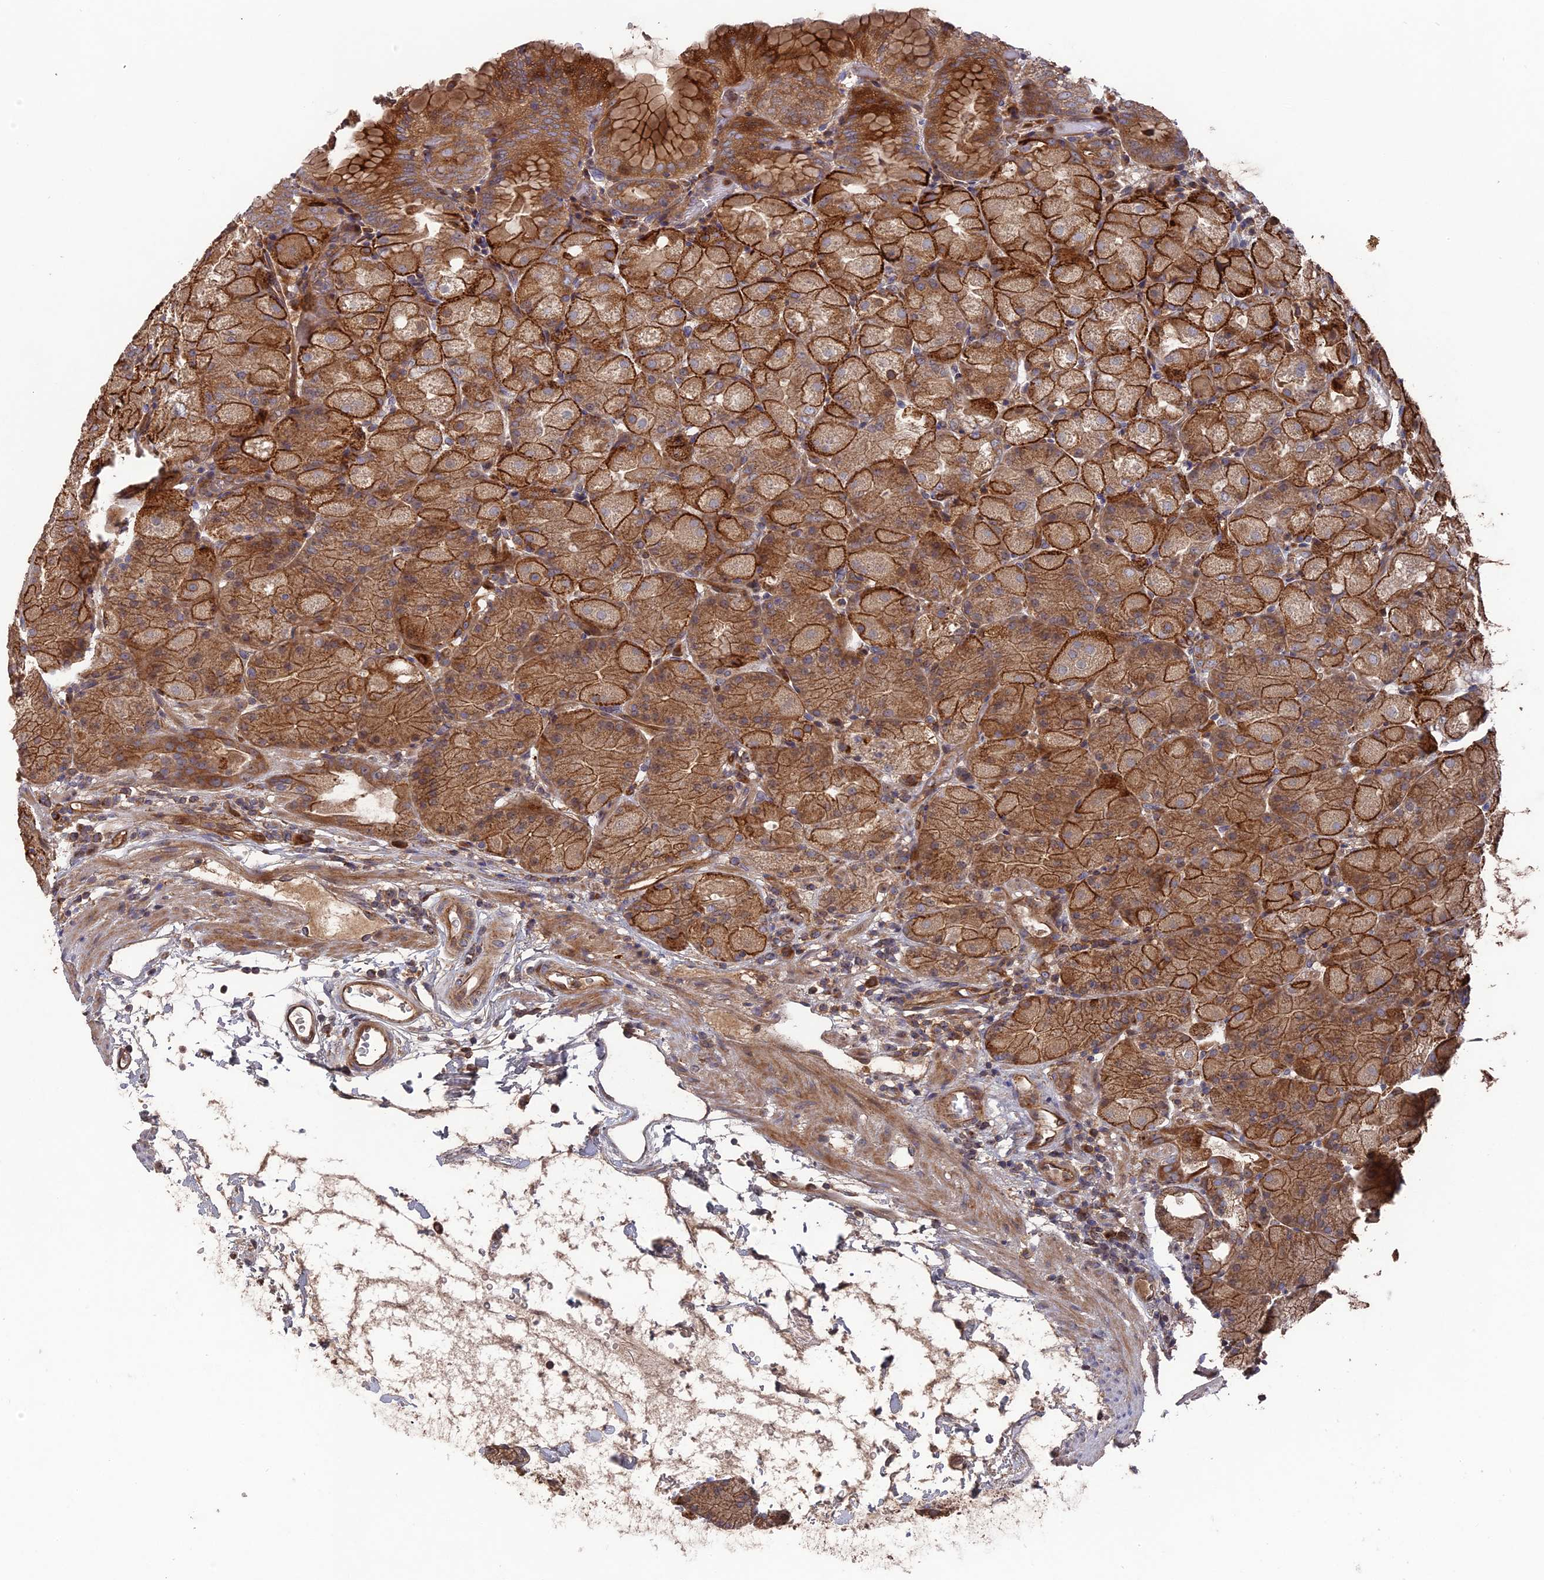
{"staining": {"intensity": "strong", "quantity": ">75%", "location": "cytoplasmic/membranous"}, "tissue": "stomach", "cell_type": "Glandular cells", "image_type": "normal", "snomed": [{"axis": "morphology", "description": "Normal tissue, NOS"}, {"axis": "topography", "description": "Stomach, upper"}, {"axis": "topography", "description": "Stomach, lower"}], "caption": "A micrograph of stomach stained for a protein reveals strong cytoplasmic/membranous brown staining in glandular cells. (DAB (3,3'-diaminobenzidine) = brown stain, brightfield microscopy at high magnification).", "gene": "DEF8", "patient": {"sex": "male", "age": 62}}